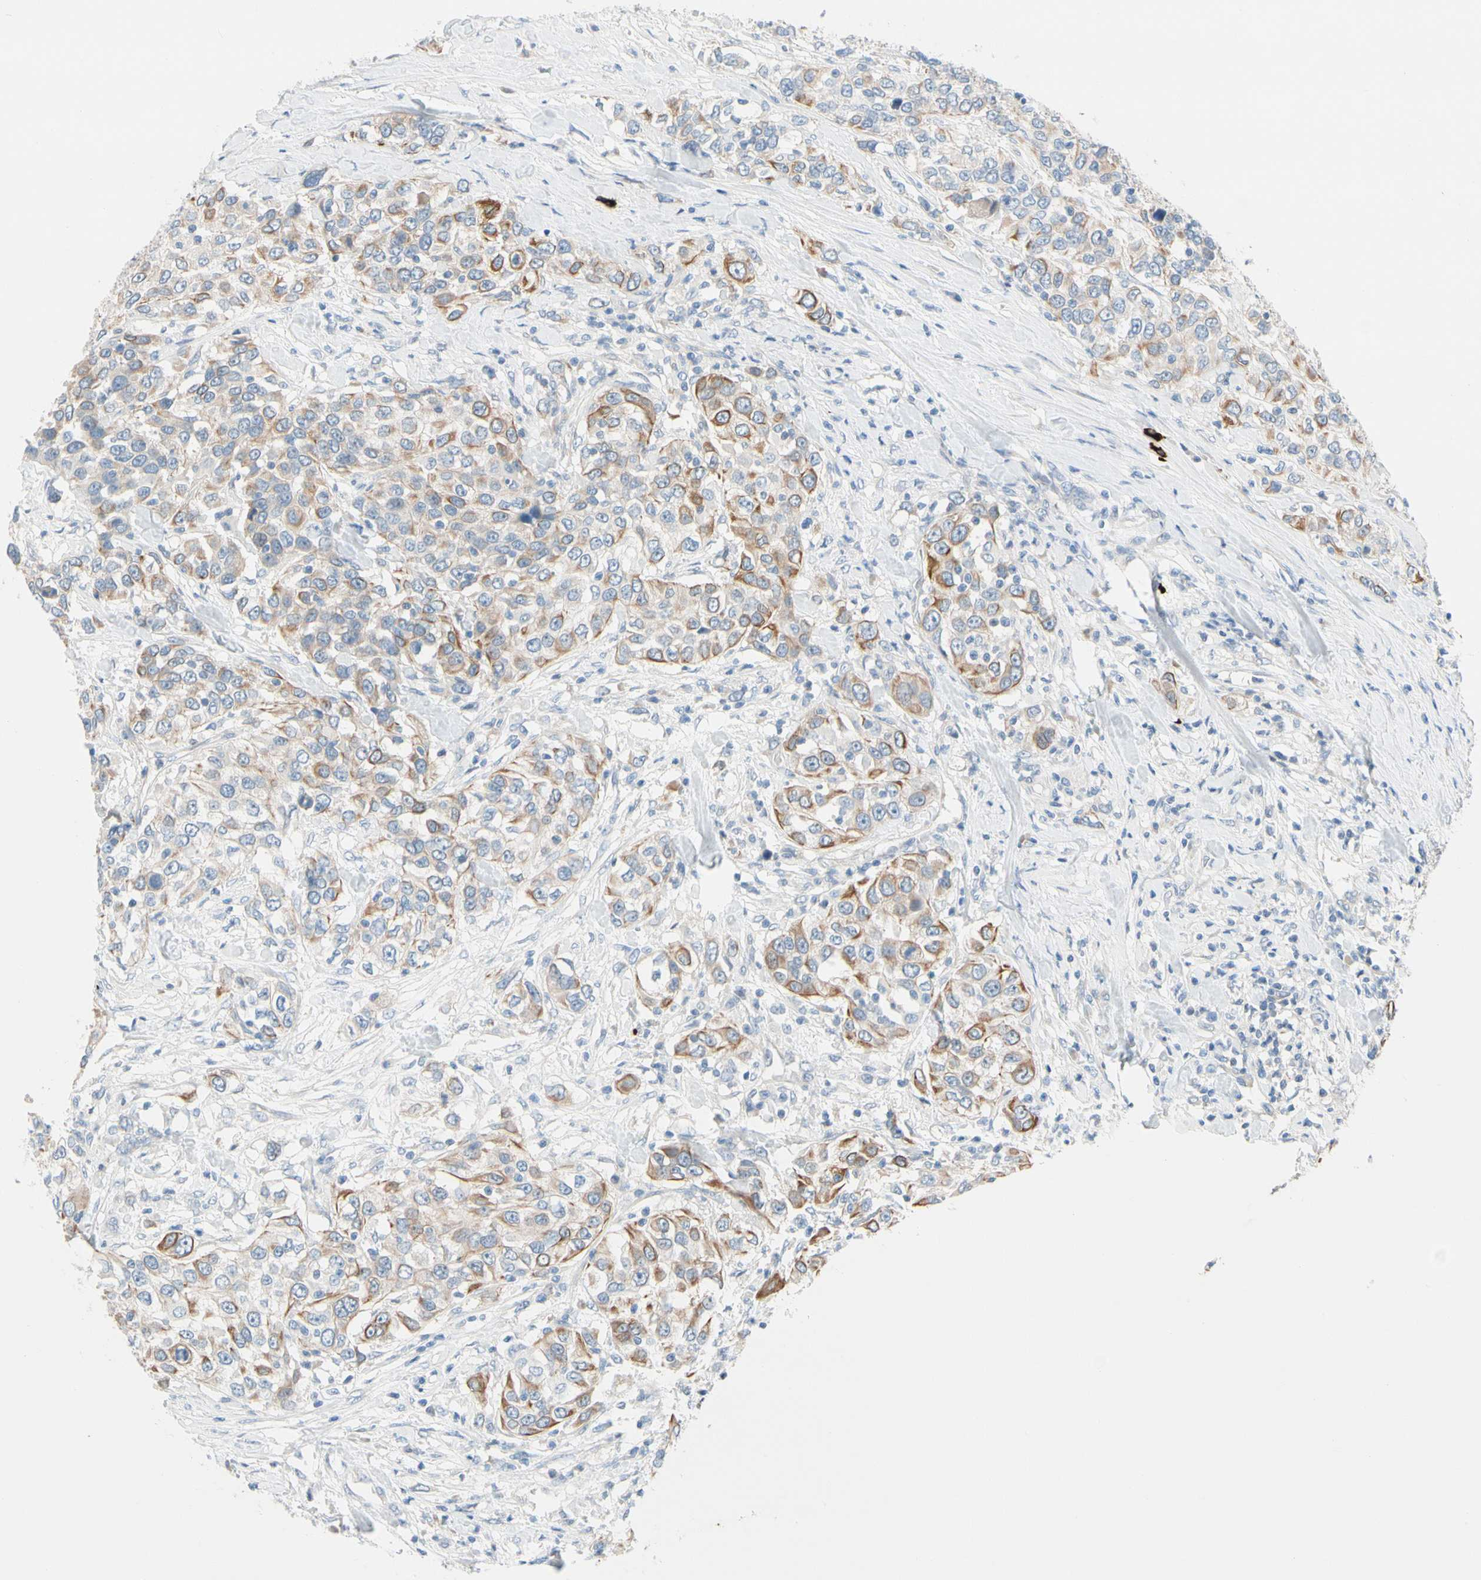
{"staining": {"intensity": "moderate", "quantity": "<25%", "location": "cytoplasmic/membranous"}, "tissue": "urothelial cancer", "cell_type": "Tumor cells", "image_type": "cancer", "snomed": [{"axis": "morphology", "description": "Urothelial carcinoma, High grade"}, {"axis": "topography", "description": "Urinary bladder"}], "caption": "A histopathology image showing moderate cytoplasmic/membranous positivity in about <25% of tumor cells in urothelial cancer, as visualized by brown immunohistochemical staining.", "gene": "ZNF132", "patient": {"sex": "female", "age": 80}}